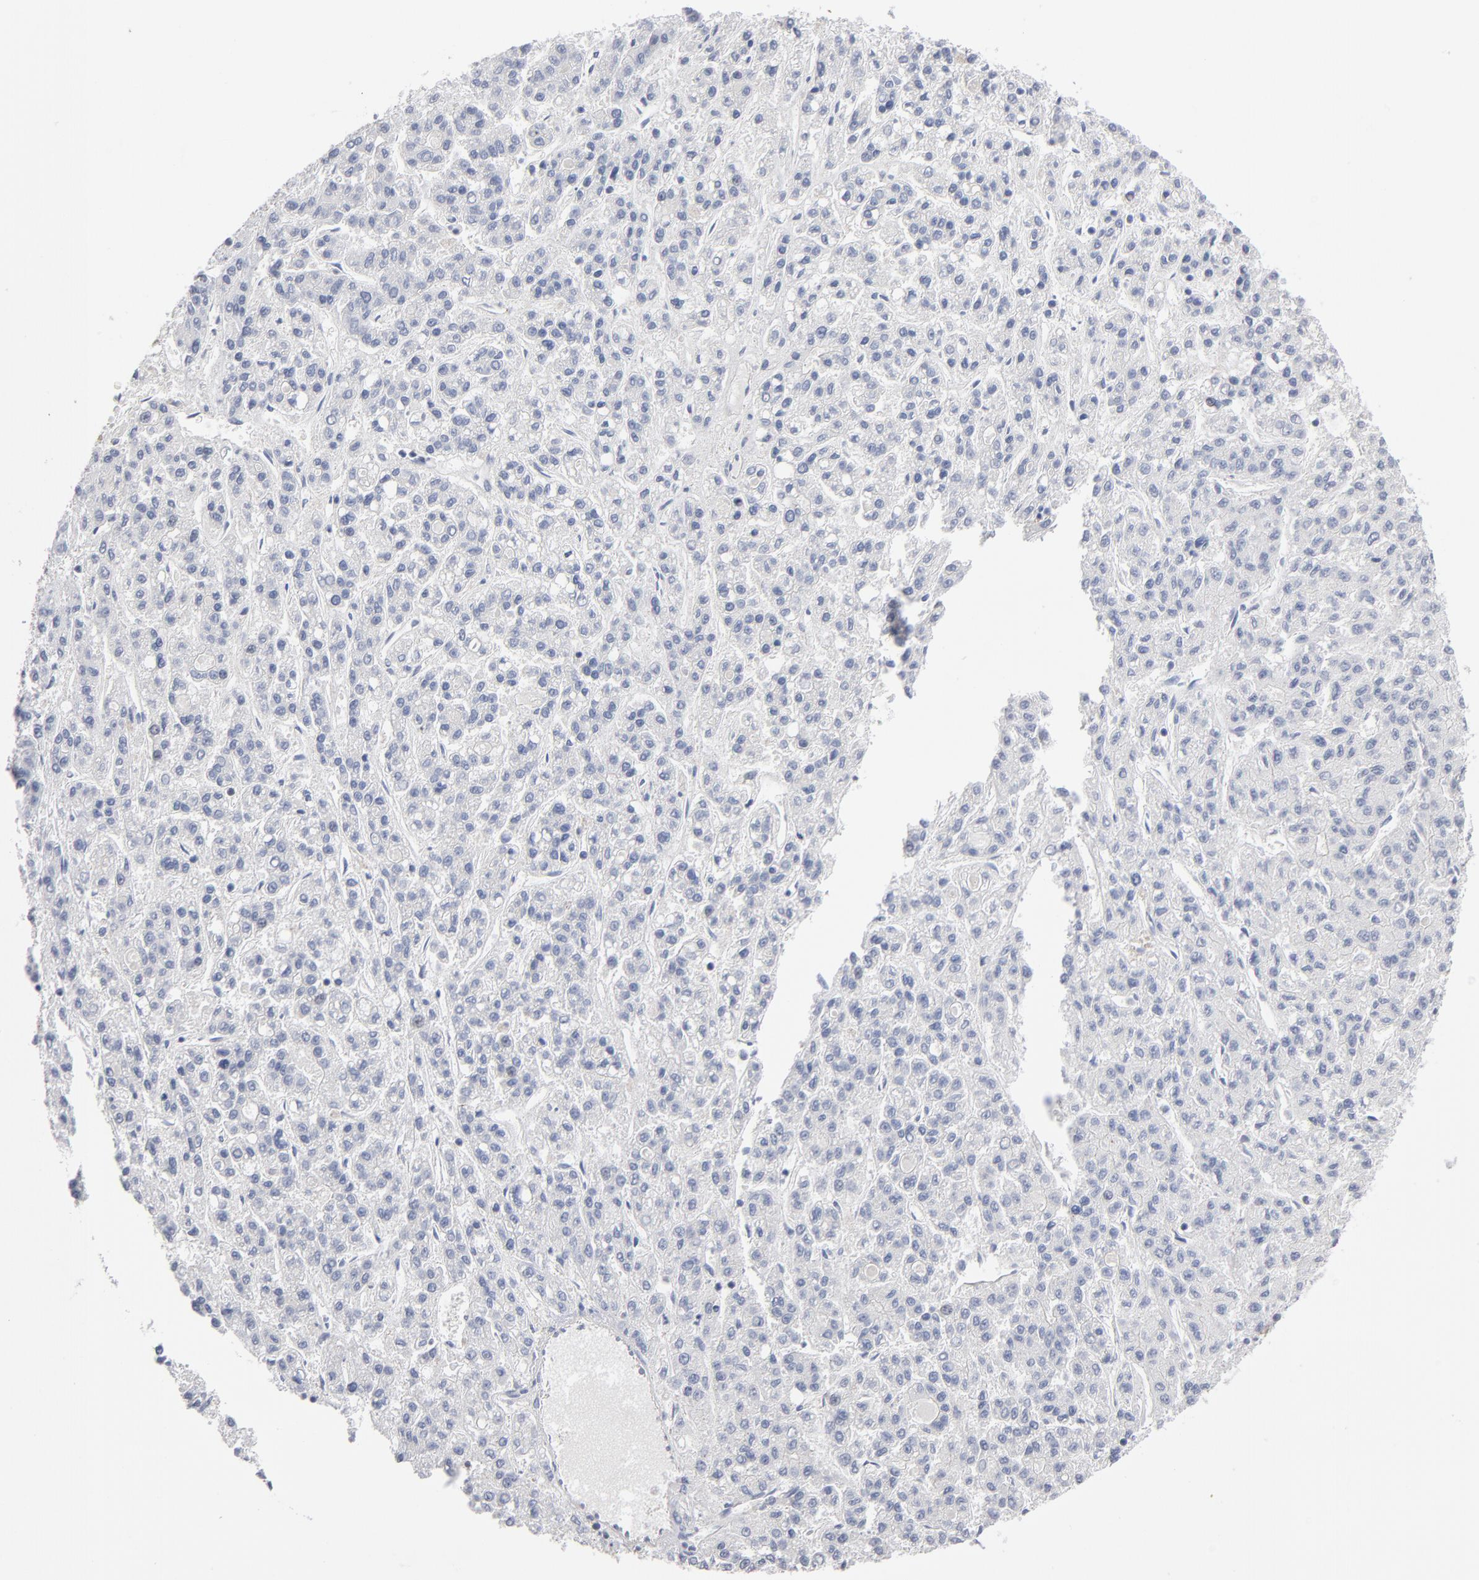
{"staining": {"intensity": "negative", "quantity": "none", "location": "none"}, "tissue": "liver cancer", "cell_type": "Tumor cells", "image_type": "cancer", "snomed": [{"axis": "morphology", "description": "Carcinoma, Hepatocellular, NOS"}, {"axis": "topography", "description": "Liver"}], "caption": "High power microscopy image of an IHC photomicrograph of liver cancer, revealing no significant expression in tumor cells. (IHC, brightfield microscopy, high magnification).", "gene": "PDLIM2", "patient": {"sex": "male", "age": 70}}